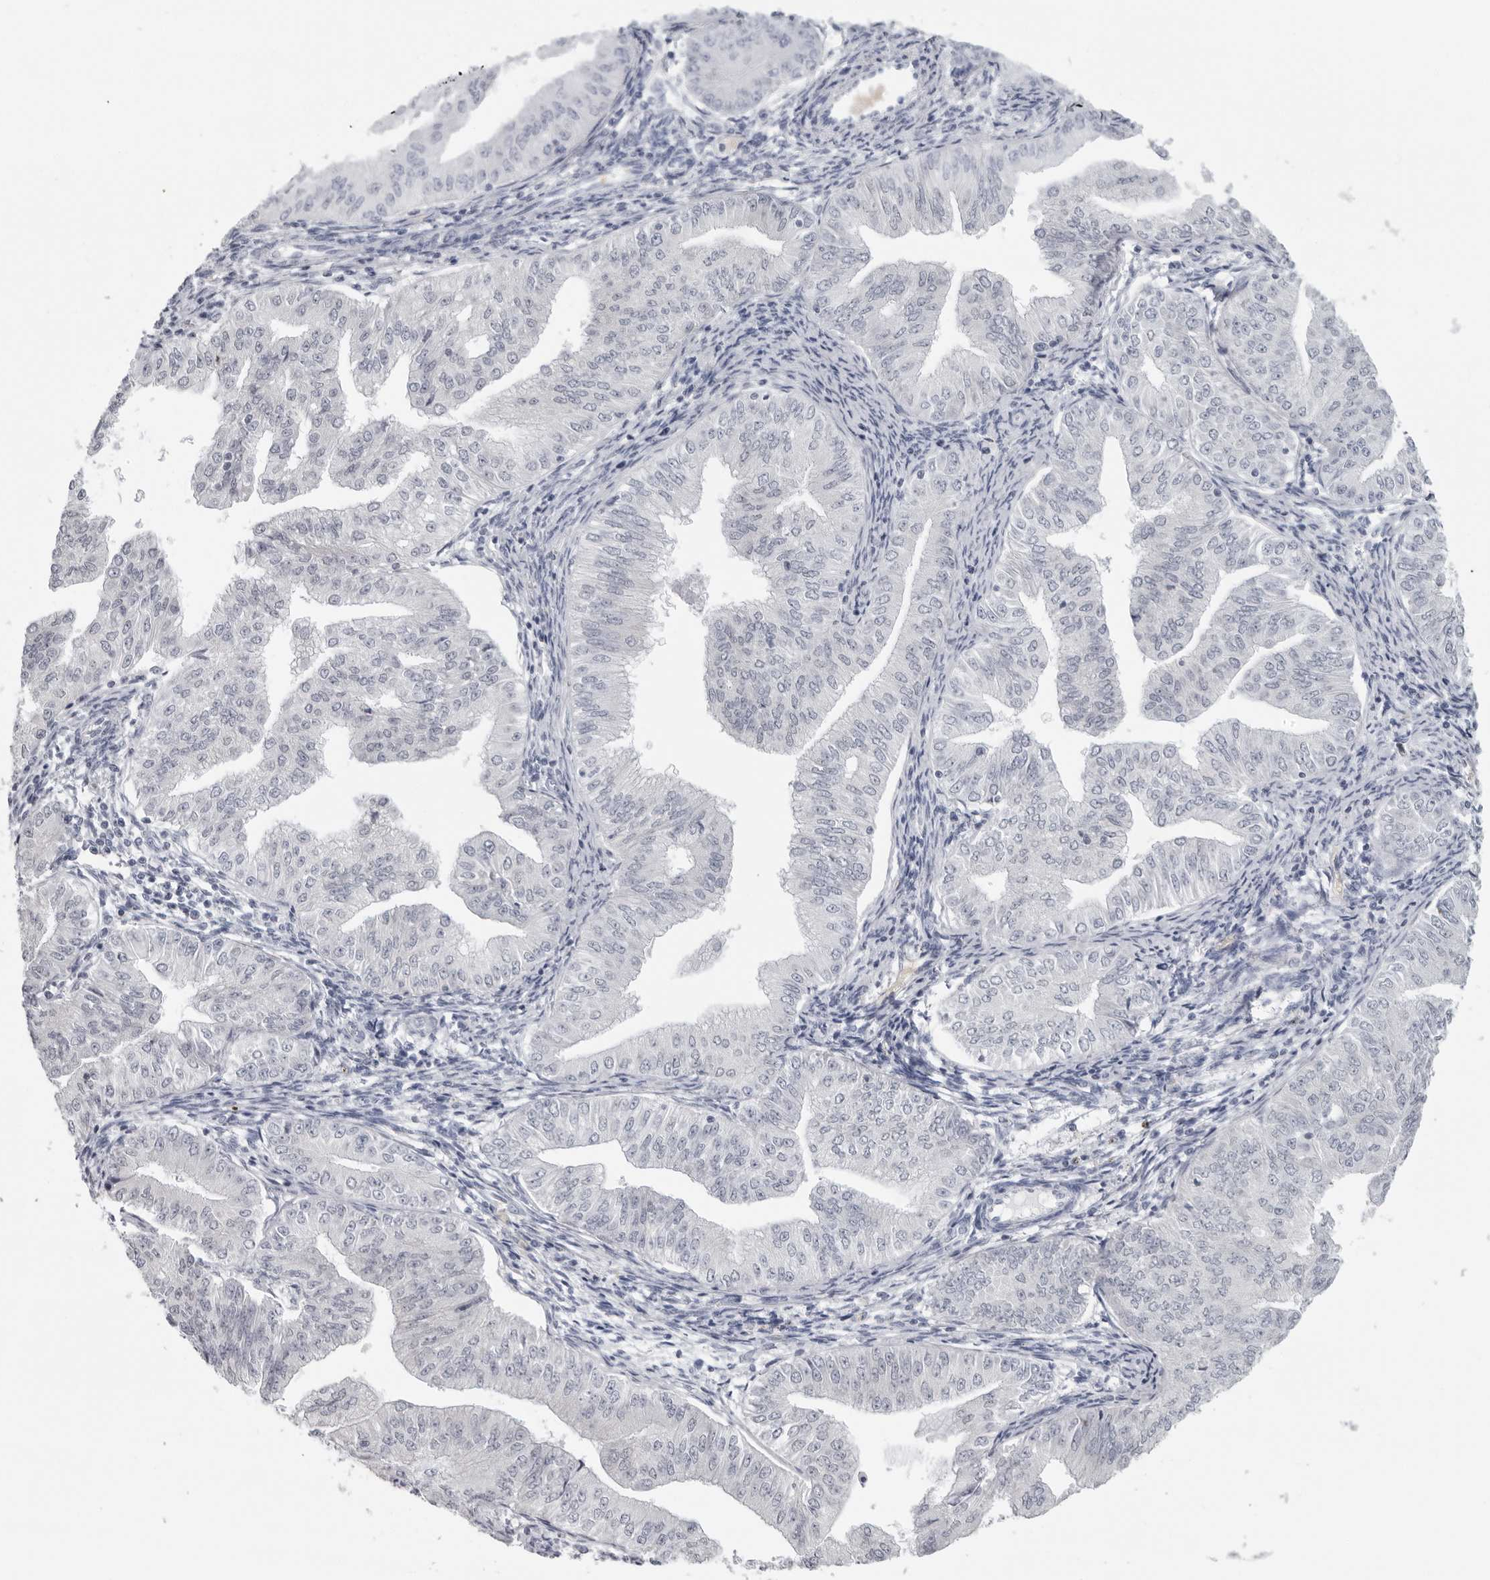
{"staining": {"intensity": "negative", "quantity": "none", "location": "none"}, "tissue": "endometrial cancer", "cell_type": "Tumor cells", "image_type": "cancer", "snomed": [{"axis": "morphology", "description": "Normal tissue, NOS"}, {"axis": "morphology", "description": "Adenocarcinoma, NOS"}, {"axis": "topography", "description": "Endometrium"}], "caption": "Tumor cells are negative for protein expression in human adenocarcinoma (endometrial).", "gene": "EPB41", "patient": {"sex": "female", "age": 53}}